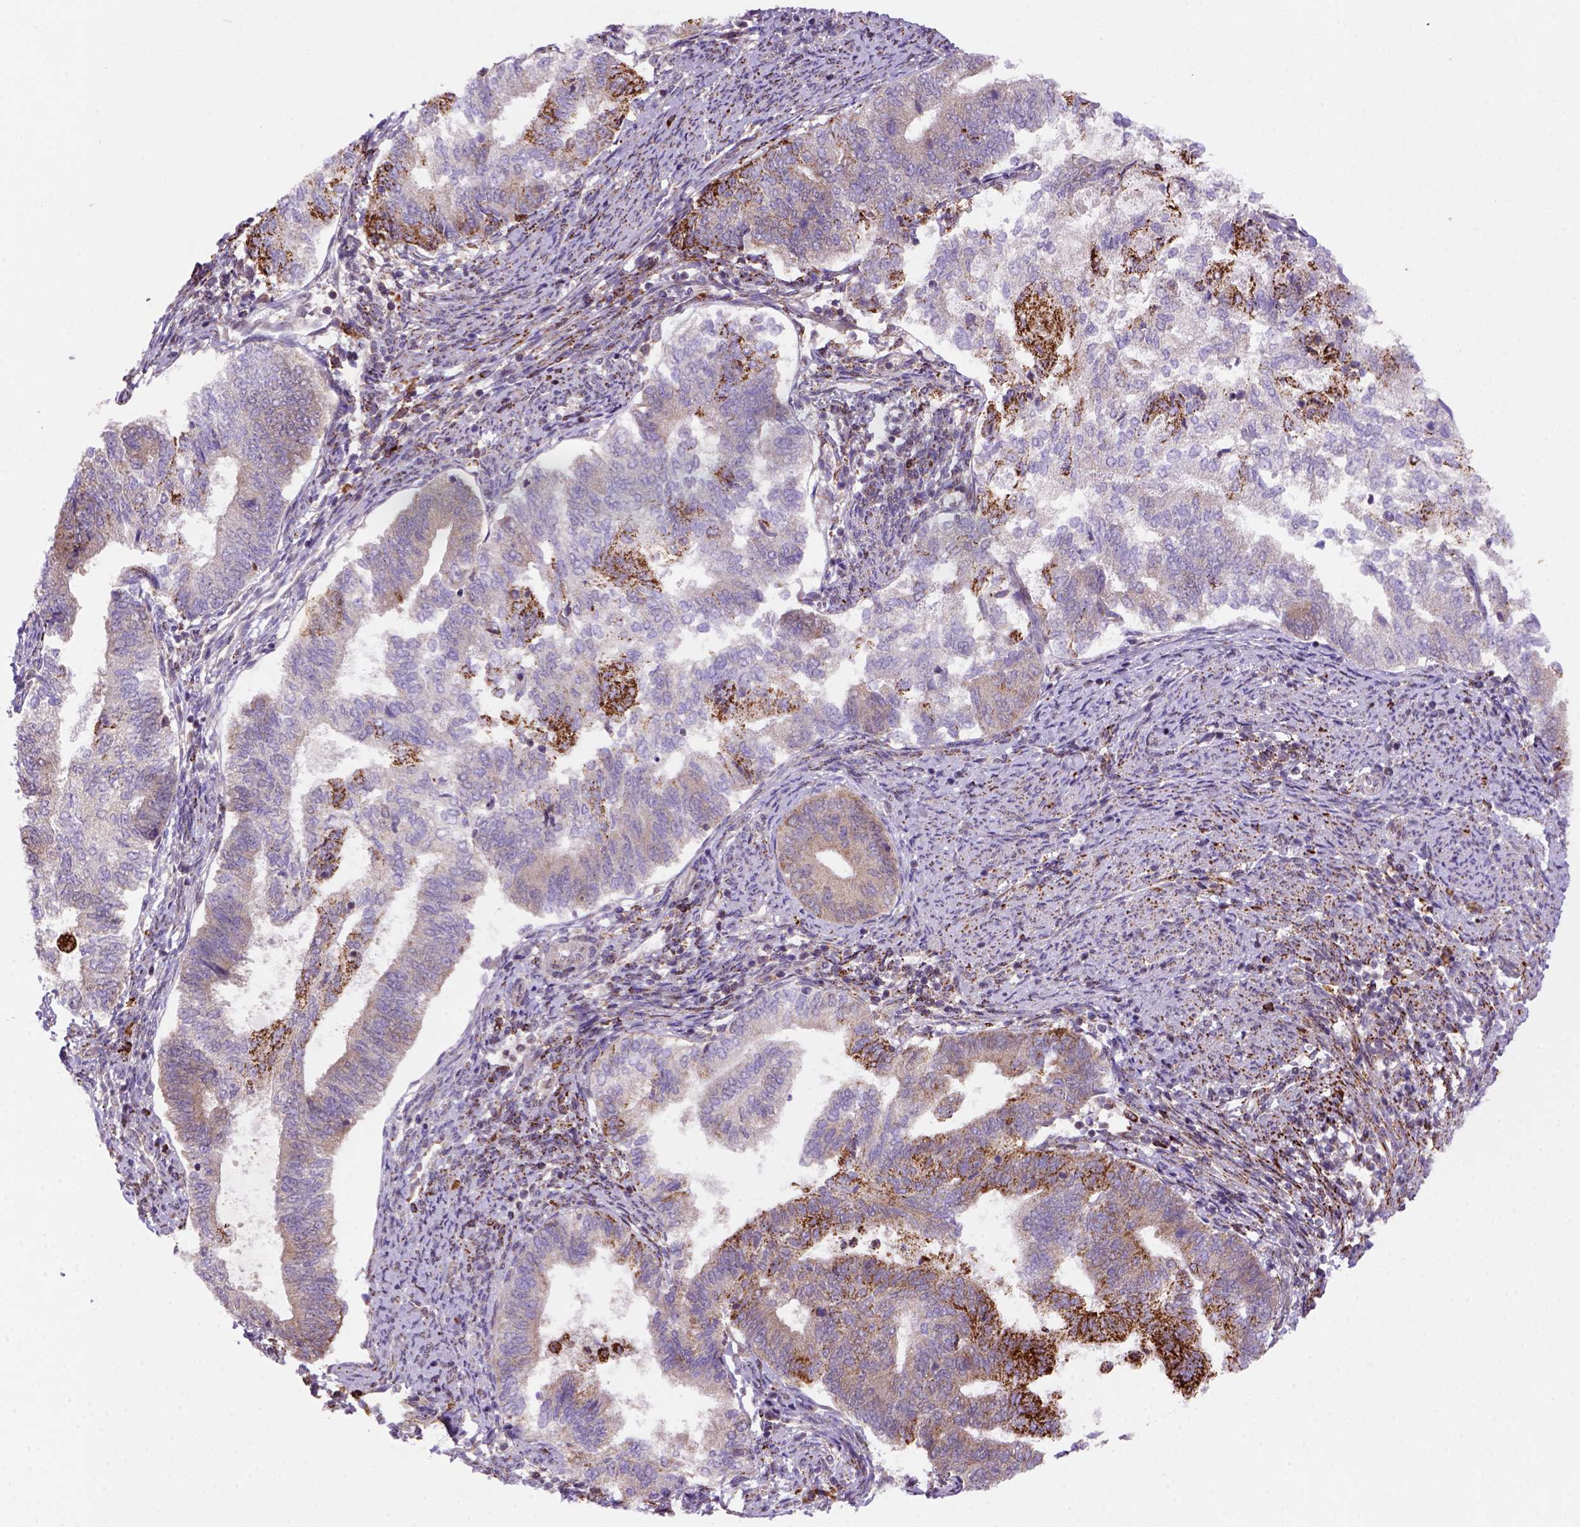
{"staining": {"intensity": "strong", "quantity": "25%-75%", "location": "cytoplasmic/membranous"}, "tissue": "endometrial cancer", "cell_type": "Tumor cells", "image_type": "cancer", "snomed": [{"axis": "morphology", "description": "Adenocarcinoma, NOS"}, {"axis": "topography", "description": "Endometrium"}], "caption": "Immunohistochemistry (IHC) of human adenocarcinoma (endometrial) demonstrates high levels of strong cytoplasmic/membranous expression in about 25%-75% of tumor cells.", "gene": "FZD7", "patient": {"sex": "female", "age": 65}}